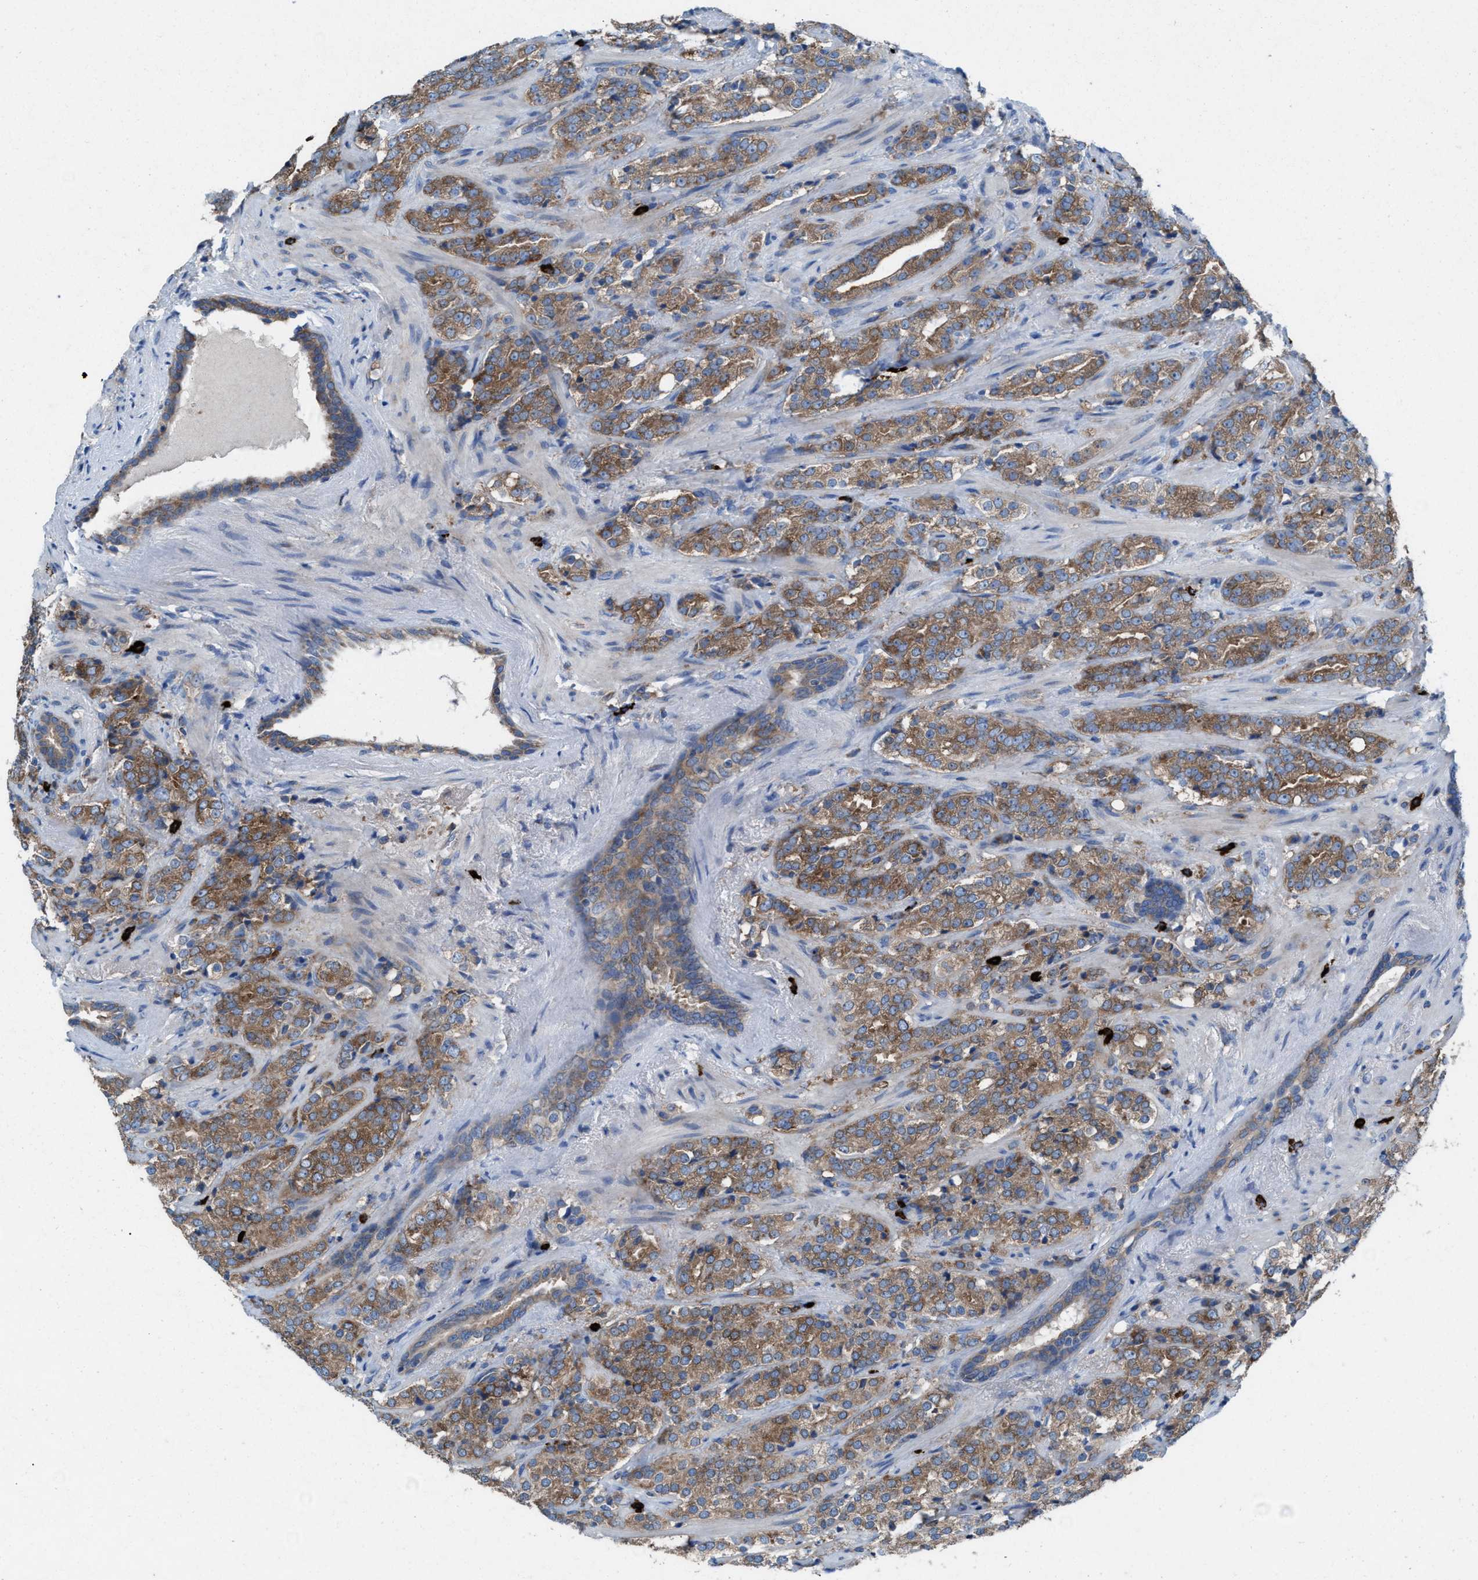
{"staining": {"intensity": "moderate", "quantity": ">75%", "location": "cytoplasmic/membranous"}, "tissue": "prostate cancer", "cell_type": "Tumor cells", "image_type": "cancer", "snomed": [{"axis": "morphology", "description": "Adenocarcinoma, High grade"}, {"axis": "topography", "description": "Prostate"}], "caption": "A brown stain highlights moderate cytoplasmic/membranous positivity of a protein in human prostate high-grade adenocarcinoma tumor cells. (Stains: DAB in brown, nuclei in blue, Microscopy: brightfield microscopy at high magnification).", "gene": "NYAP1", "patient": {"sex": "male", "age": 71}}